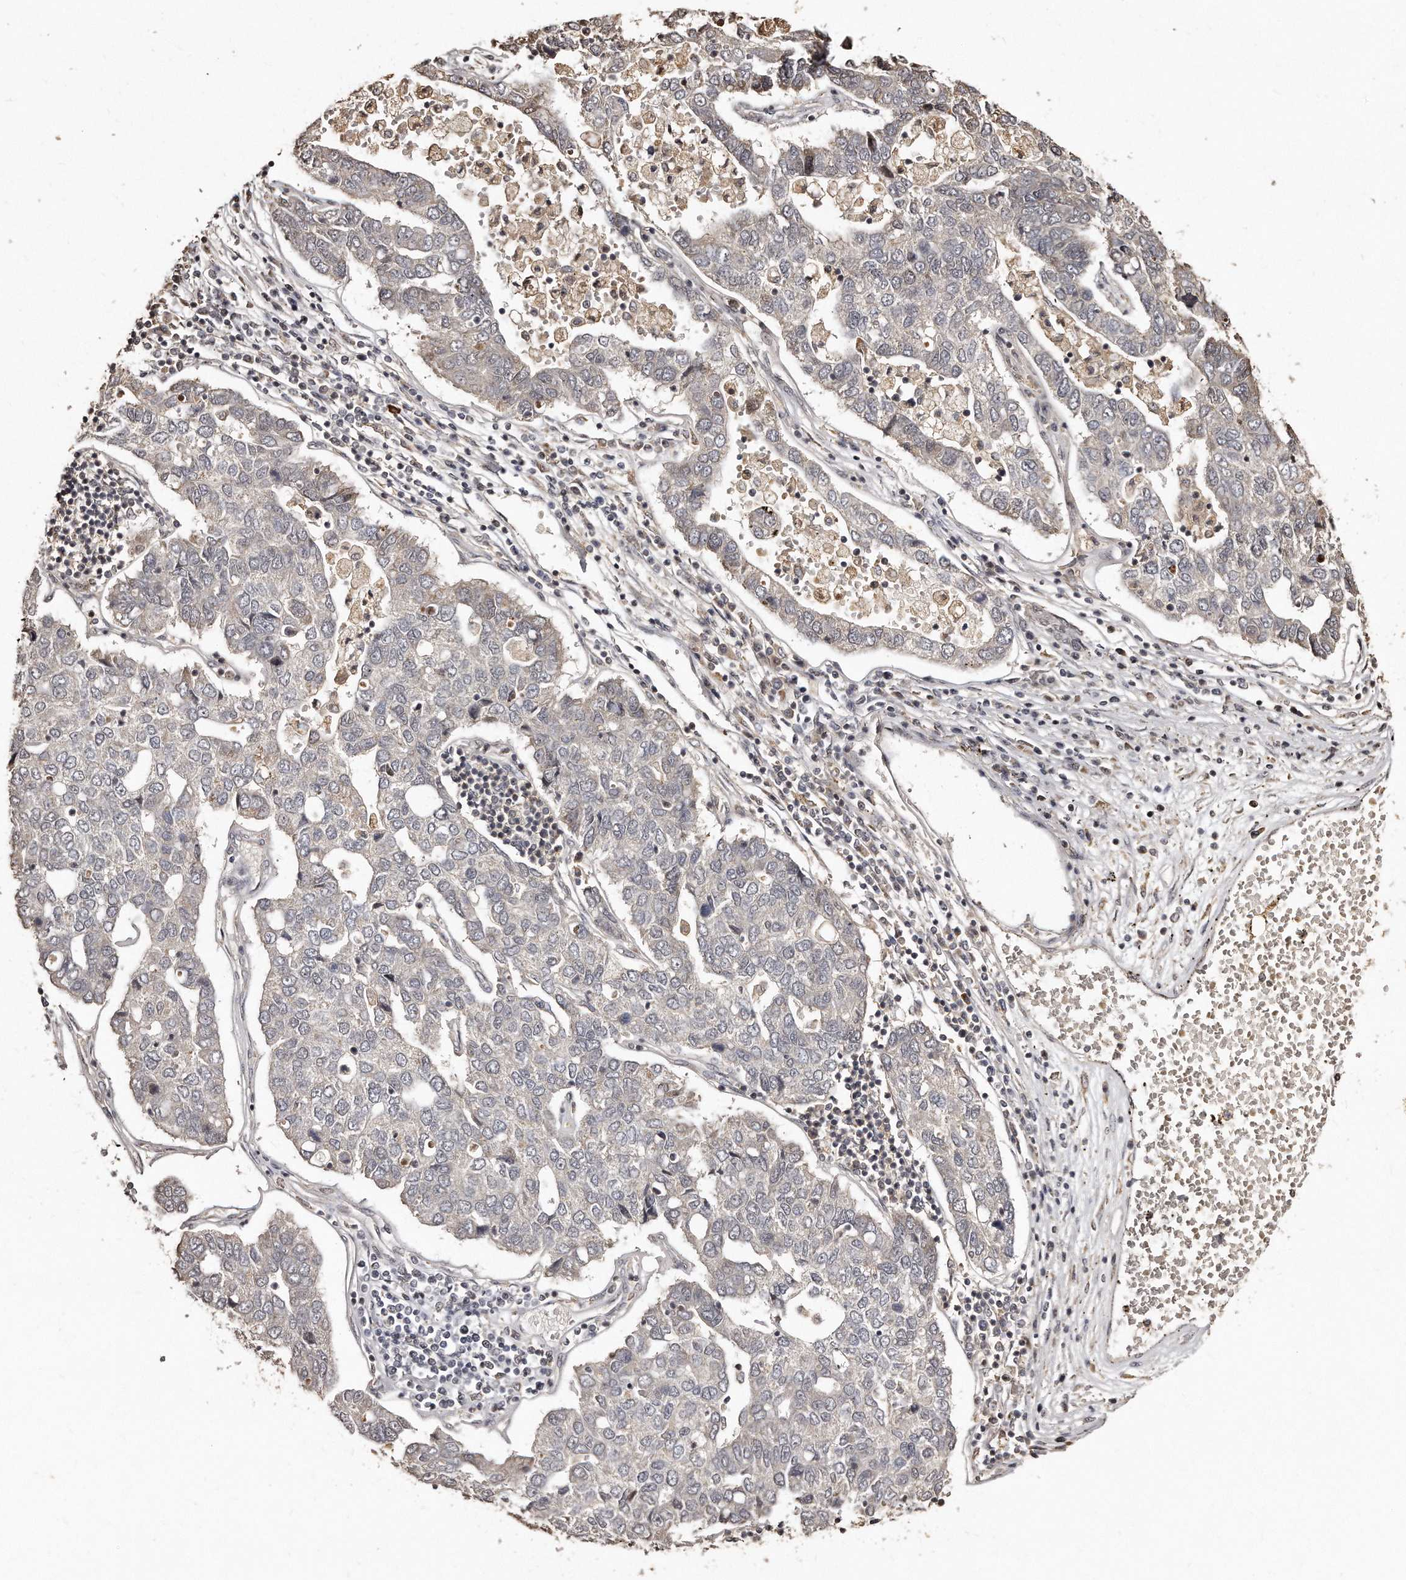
{"staining": {"intensity": "weak", "quantity": "25%-75%", "location": "cytoplasmic/membranous"}, "tissue": "pancreatic cancer", "cell_type": "Tumor cells", "image_type": "cancer", "snomed": [{"axis": "morphology", "description": "Adenocarcinoma, NOS"}, {"axis": "topography", "description": "Pancreas"}], "caption": "A brown stain shows weak cytoplasmic/membranous positivity of a protein in human pancreatic adenocarcinoma tumor cells. (IHC, brightfield microscopy, high magnification).", "gene": "TSHR", "patient": {"sex": "female", "age": 61}}